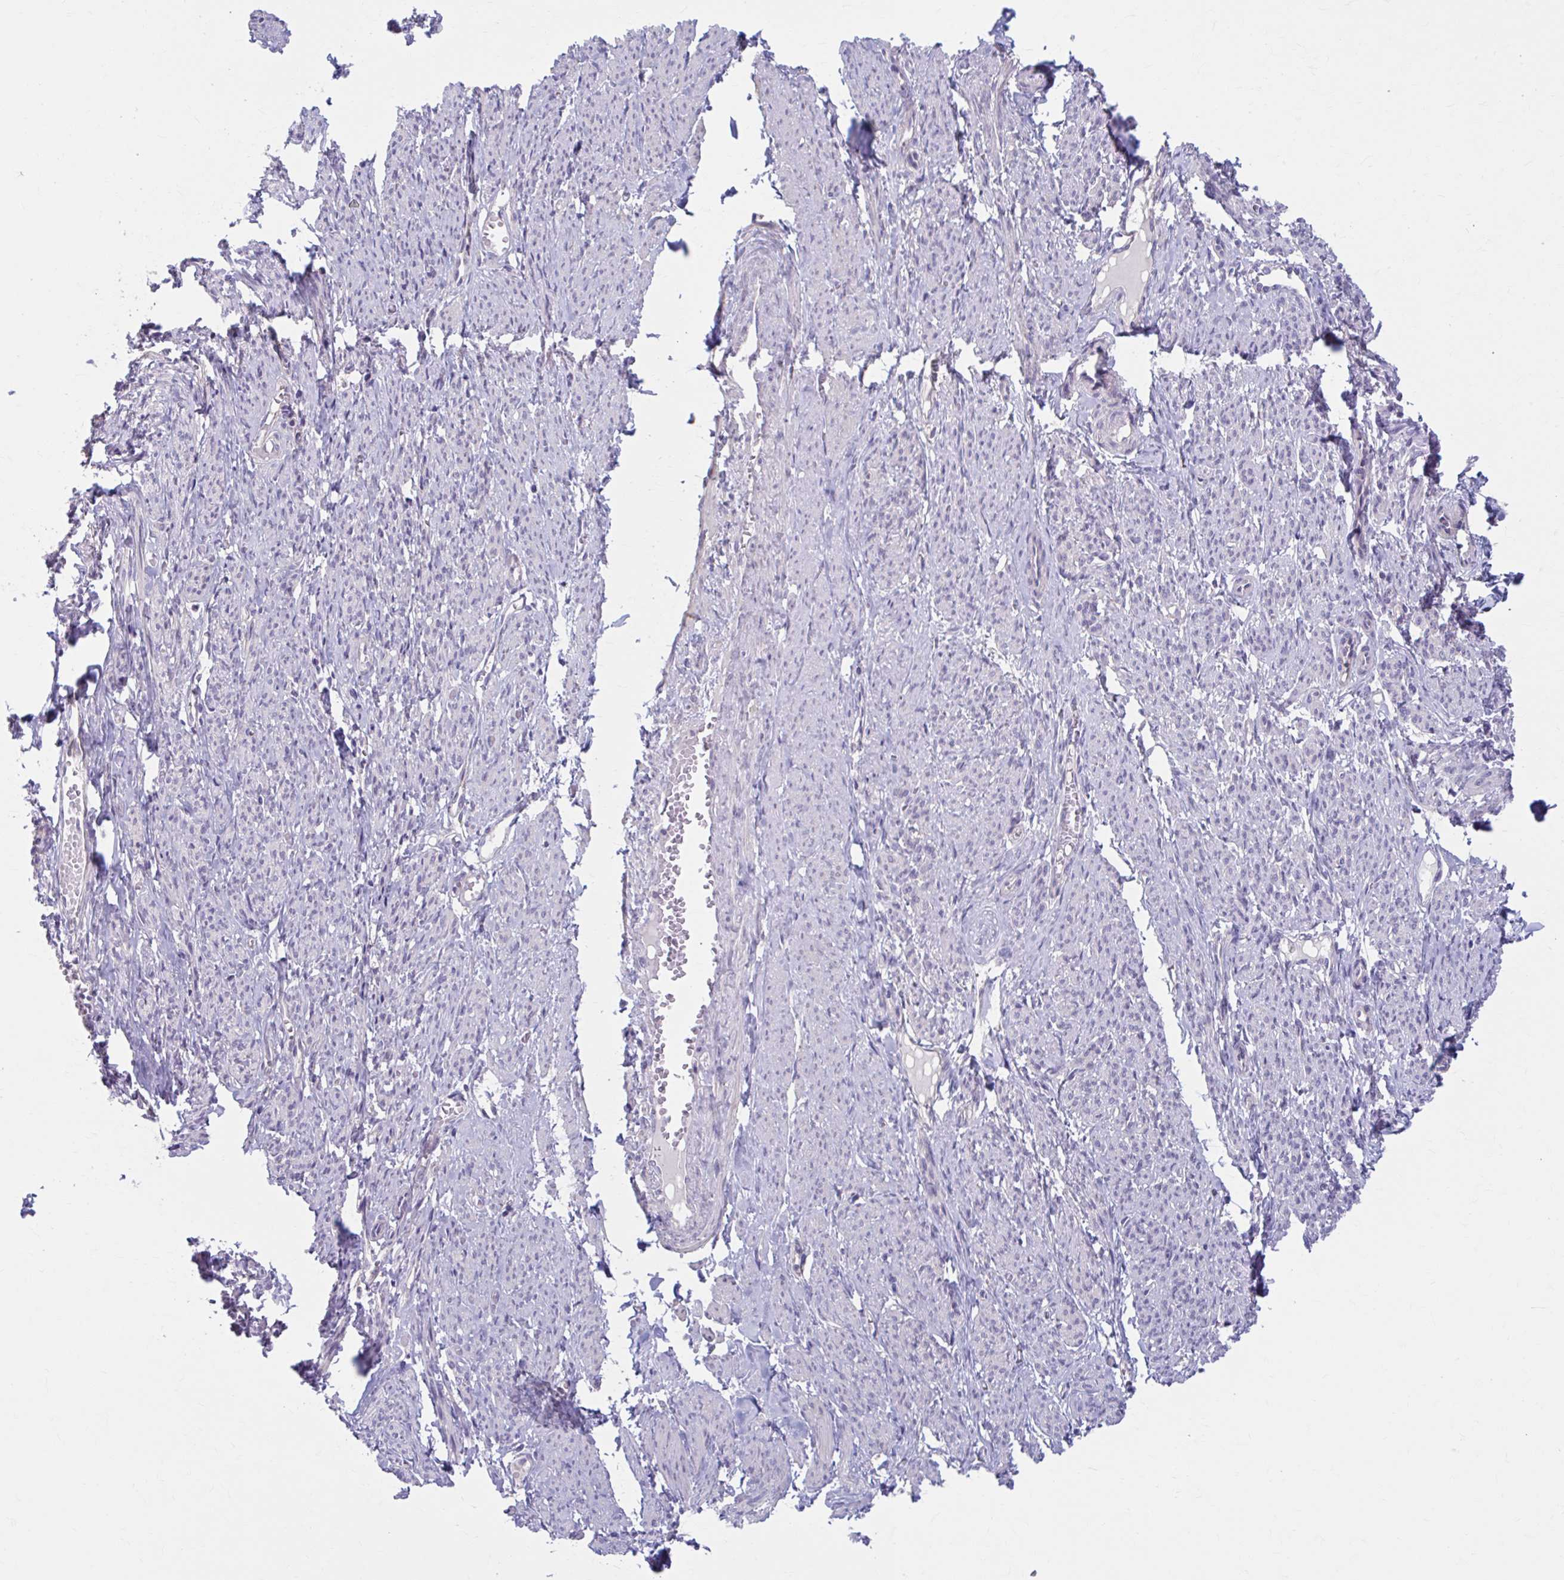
{"staining": {"intensity": "negative", "quantity": "none", "location": "none"}, "tissue": "smooth muscle", "cell_type": "Smooth muscle cells", "image_type": "normal", "snomed": [{"axis": "morphology", "description": "Normal tissue, NOS"}, {"axis": "topography", "description": "Smooth muscle"}], "caption": "Immunohistochemical staining of benign smooth muscle exhibits no significant staining in smooth muscle cells.", "gene": "CHST3", "patient": {"sex": "female", "age": 65}}